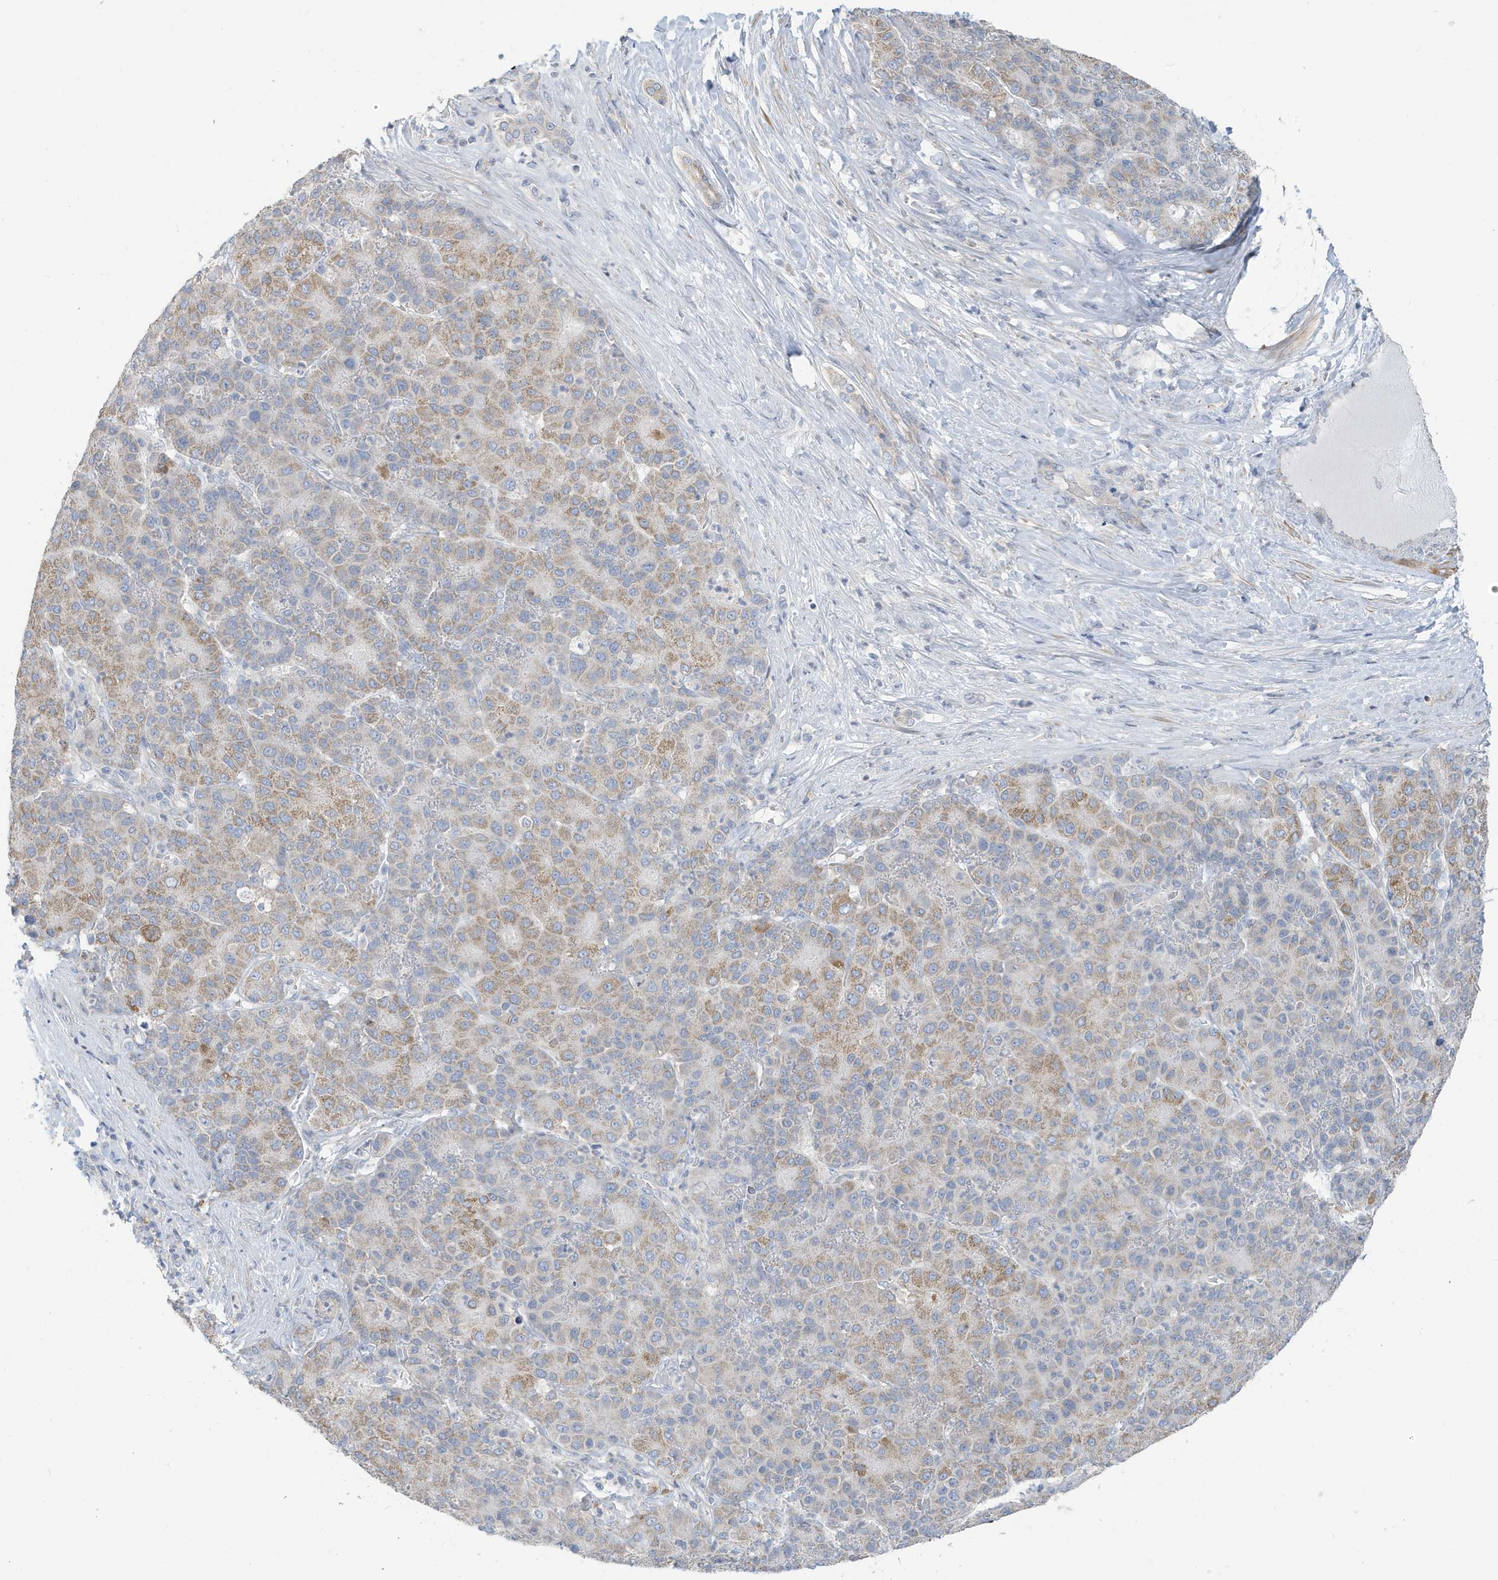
{"staining": {"intensity": "weak", "quantity": "<25%", "location": "cytoplasmic/membranous"}, "tissue": "liver cancer", "cell_type": "Tumor cells", "image_type": "cancer", "snomed": [{"axis": "morphology", "description": "Carcinoma, Hepatocellular, NOS"}, {"axis": "topography", "description": "Liver"}], "caption": "The photomicrograph shows no significant staining in tumor cells of liver cancer (hepatocellular carcinoma).", "gene": "ATP13A5", "patient": {"sex": "male", "age": 65}}